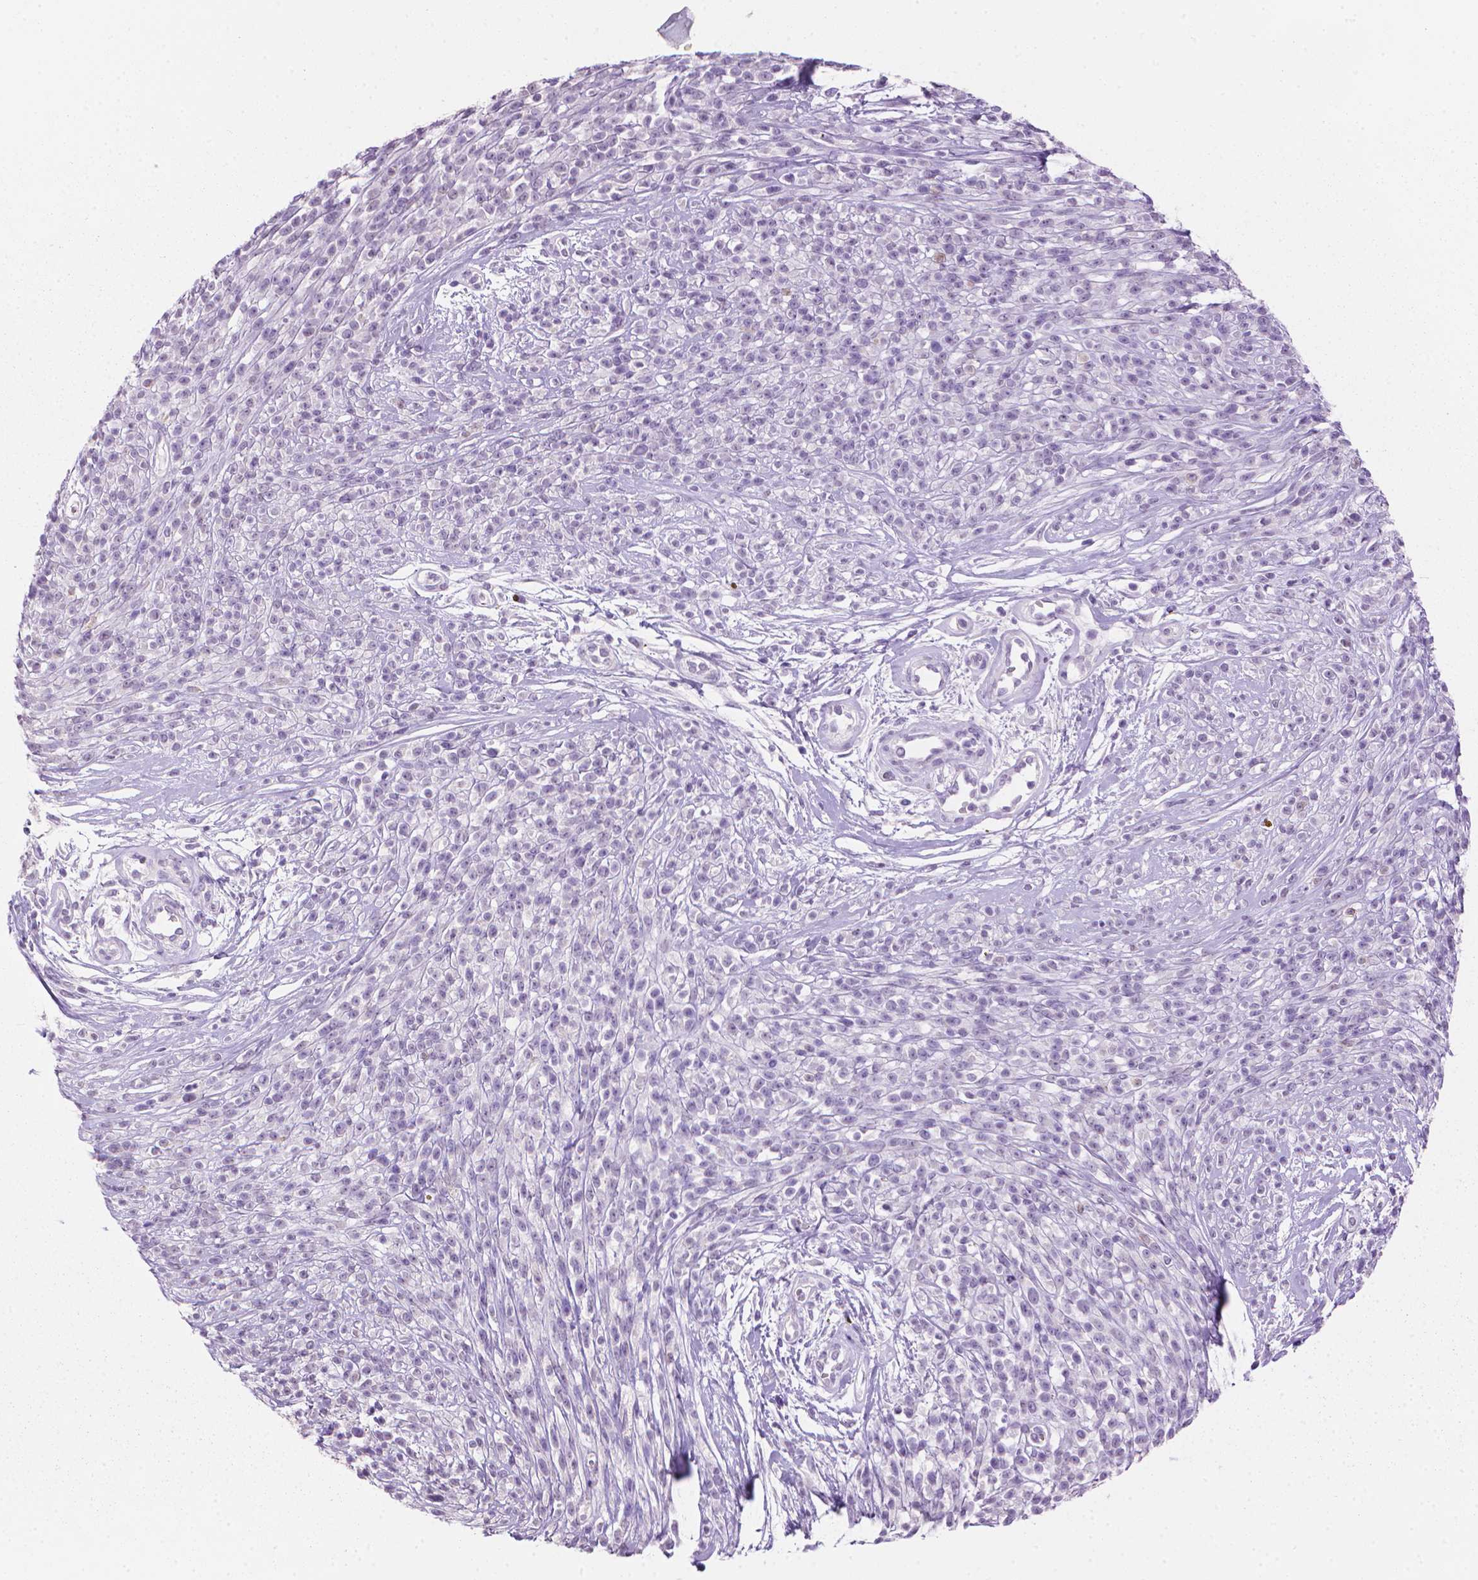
{"staining": {"intensity": "negative", "quantity": "none", "location": "none"}, "tissue": "melanoma", "cell_type": "Tumor cells", "image_type": "cancer", "snomed": [{"axis": "morphology", "description": "Malignant melanoma, NOS"}, {"axis": "topography", "description": "Skin"}, {"axis": "topography", "description": "Skin of trunk"}], "caption": "High magnification brightfield microscopy of malignant melanoma stained with DAB (brown) and counterstained with hematoxylin (blue): tumor cells show no significant expression. Nuclei are stained in blue.", "gene": "MLANA", "patient": {"sex": "male", "age": 74}}